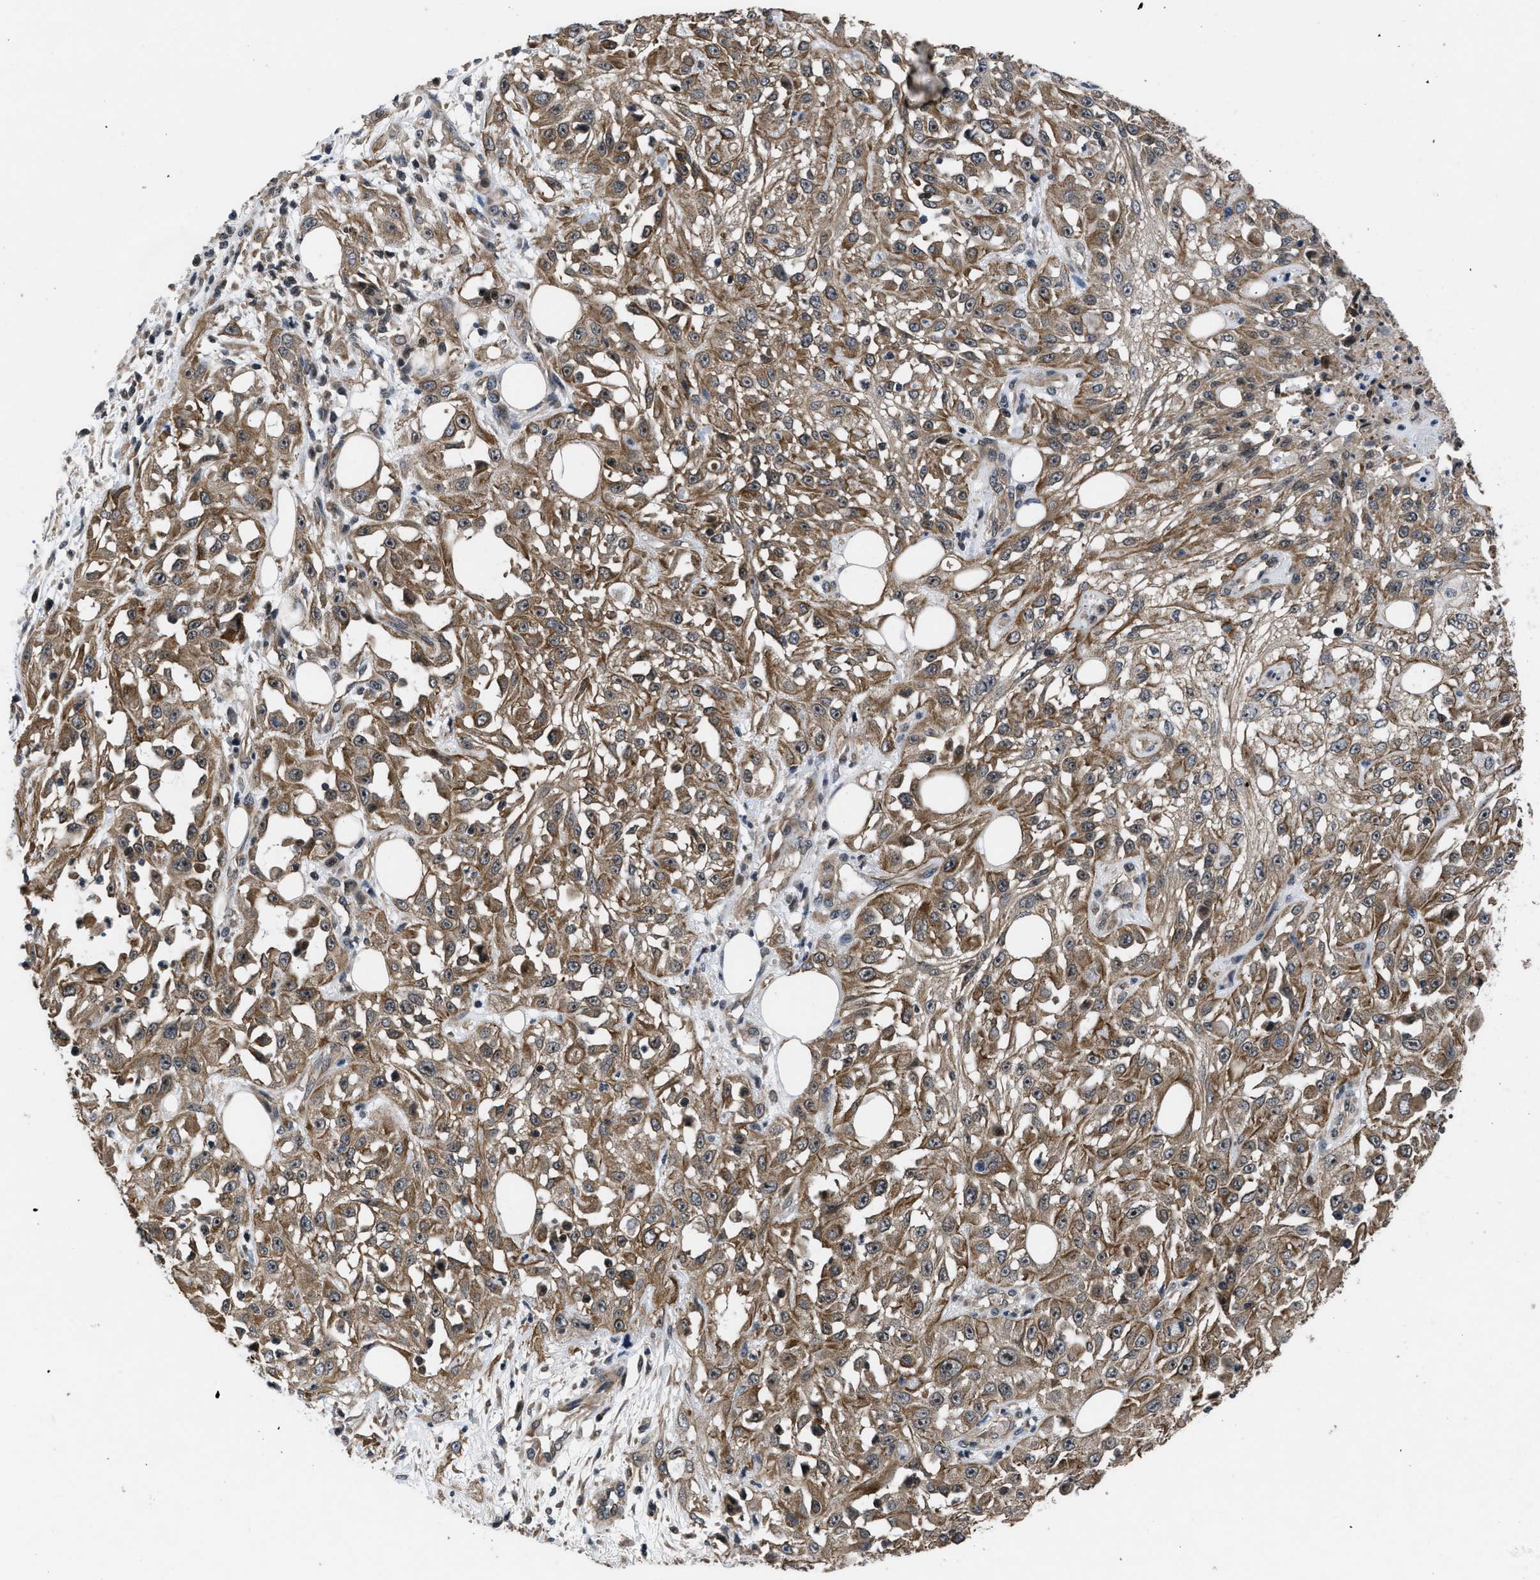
{"staining": {"intensity": "moderate", "quantity": ">75%", "location": "cytoplasmic/membranous"}, "tissue": "skin cancer", "cell_type": "Tumor cells", "image_type": "cancer", "snomed": [{"axis": "morphology", "description": "Squamous cell carcinoma, NOS"}, {"axis": "morphology", "description": "Squamous cell carcinoma, metastatic, NOS"}, {"axis": "topography", "description": "Skin"}, {"axis": "topography", "description": "Lymph node"}], "caption": "Skin cancer tissue reveals moderate cytoplasmic/membranous expression in approximately >75% of tumor cells, visualized by immunohistochemistry. (Brightfield microscopy of DAB IHC at high magnification).", "gene": "DNAJC14", "patient": {"sex": "male", "age": 75}}